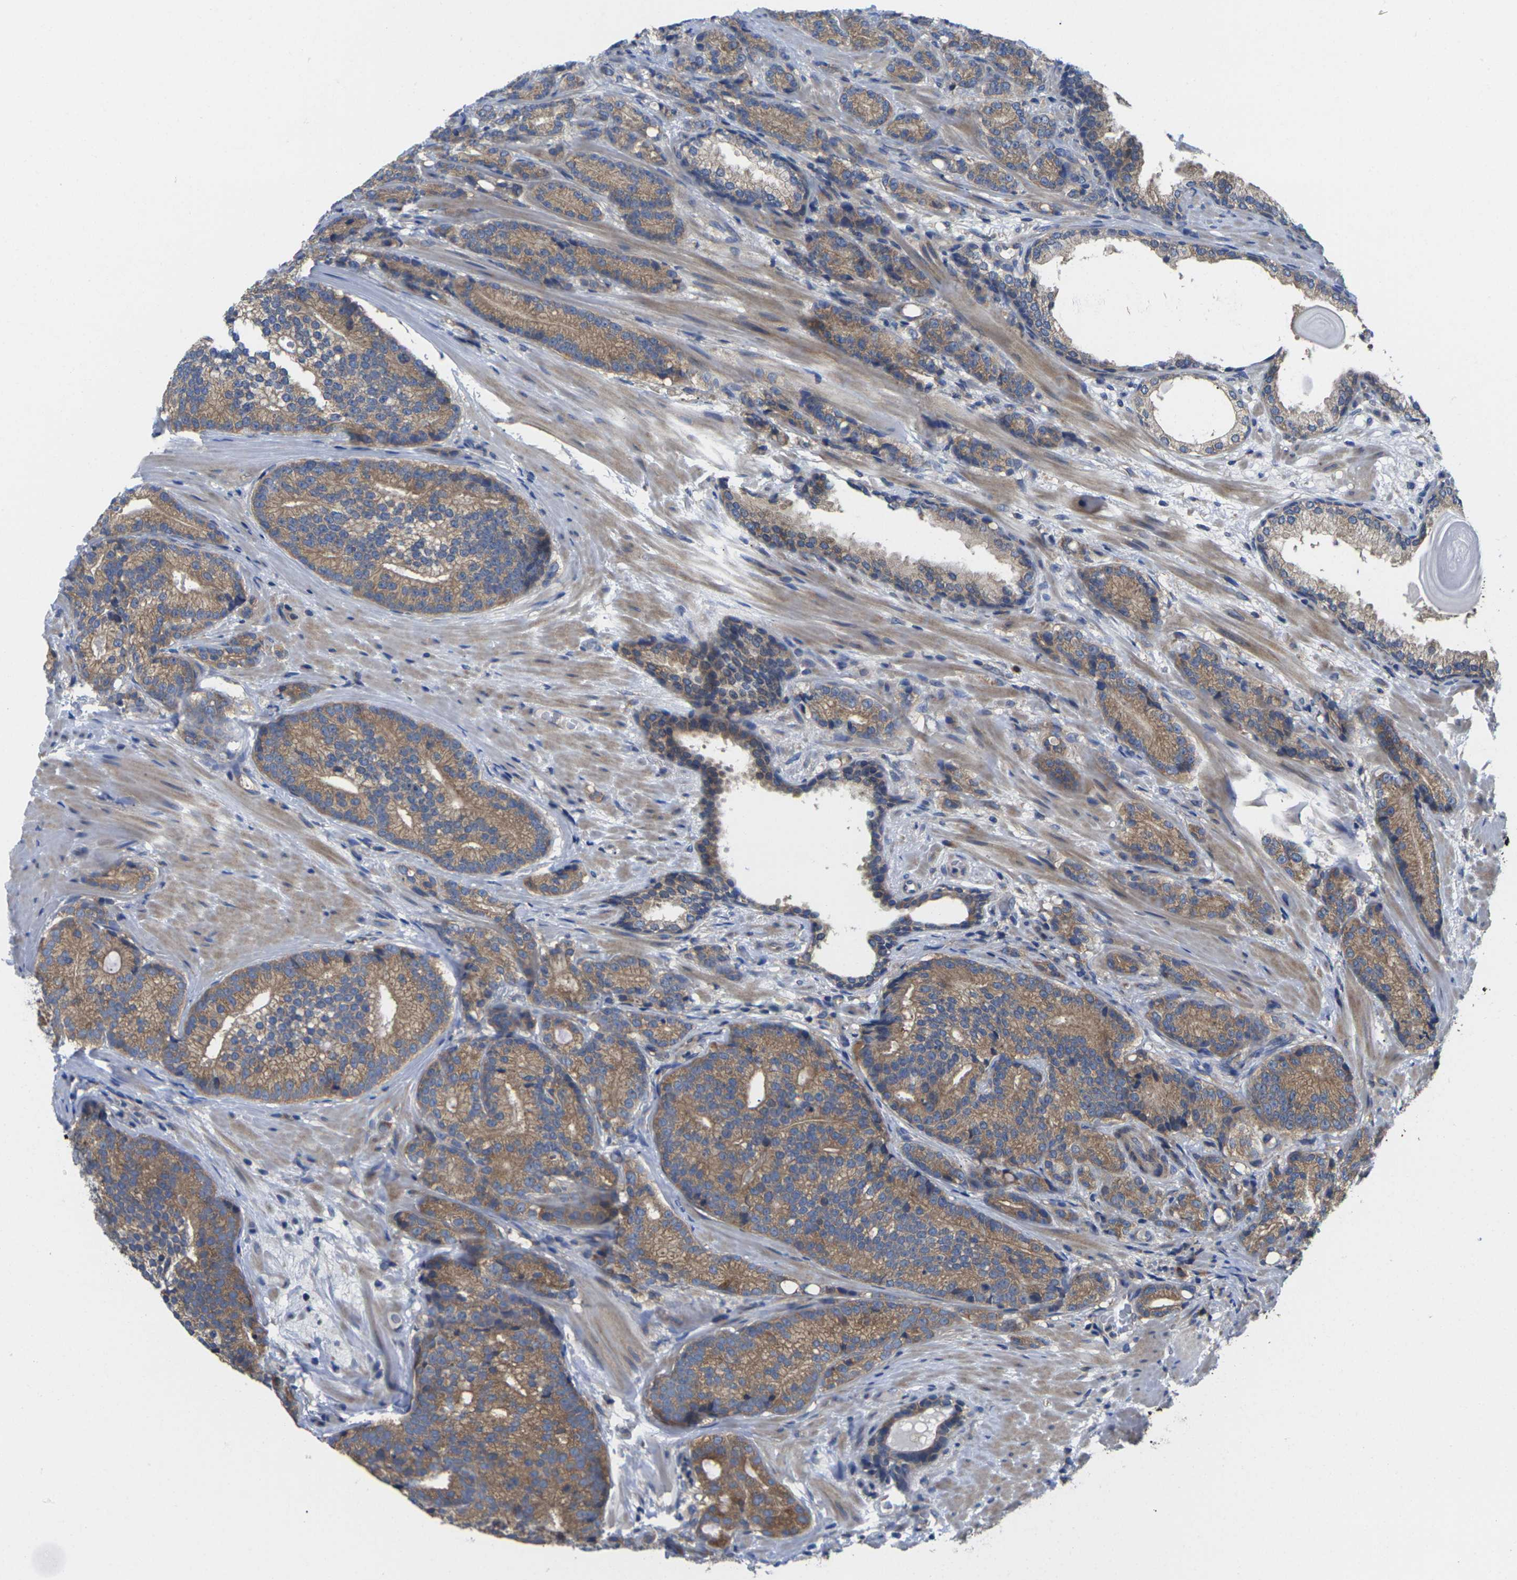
{"staining": {"intensity": "moderate", "quantity": ">75%", "location": "cytoplasmic/membranous"}, "tissue": "prostate cancer", "cell_type": "Tumor cells", "image_type": "cancer", "snomed": [{"axis": "morphology", "description": "Adenocarcinoma, High grade"}, {"axis": "topography", "description": "Prostate"}], "caption": "Immunohistochemical staining of human high-grade adenocarcinoma (prostate) demonstrates moderate cytoplasmic/membranous protein expression in approximately >75% of tumor cells.", "gene": "TMCC2", "patient": {"sex": "male", "age": 61}}